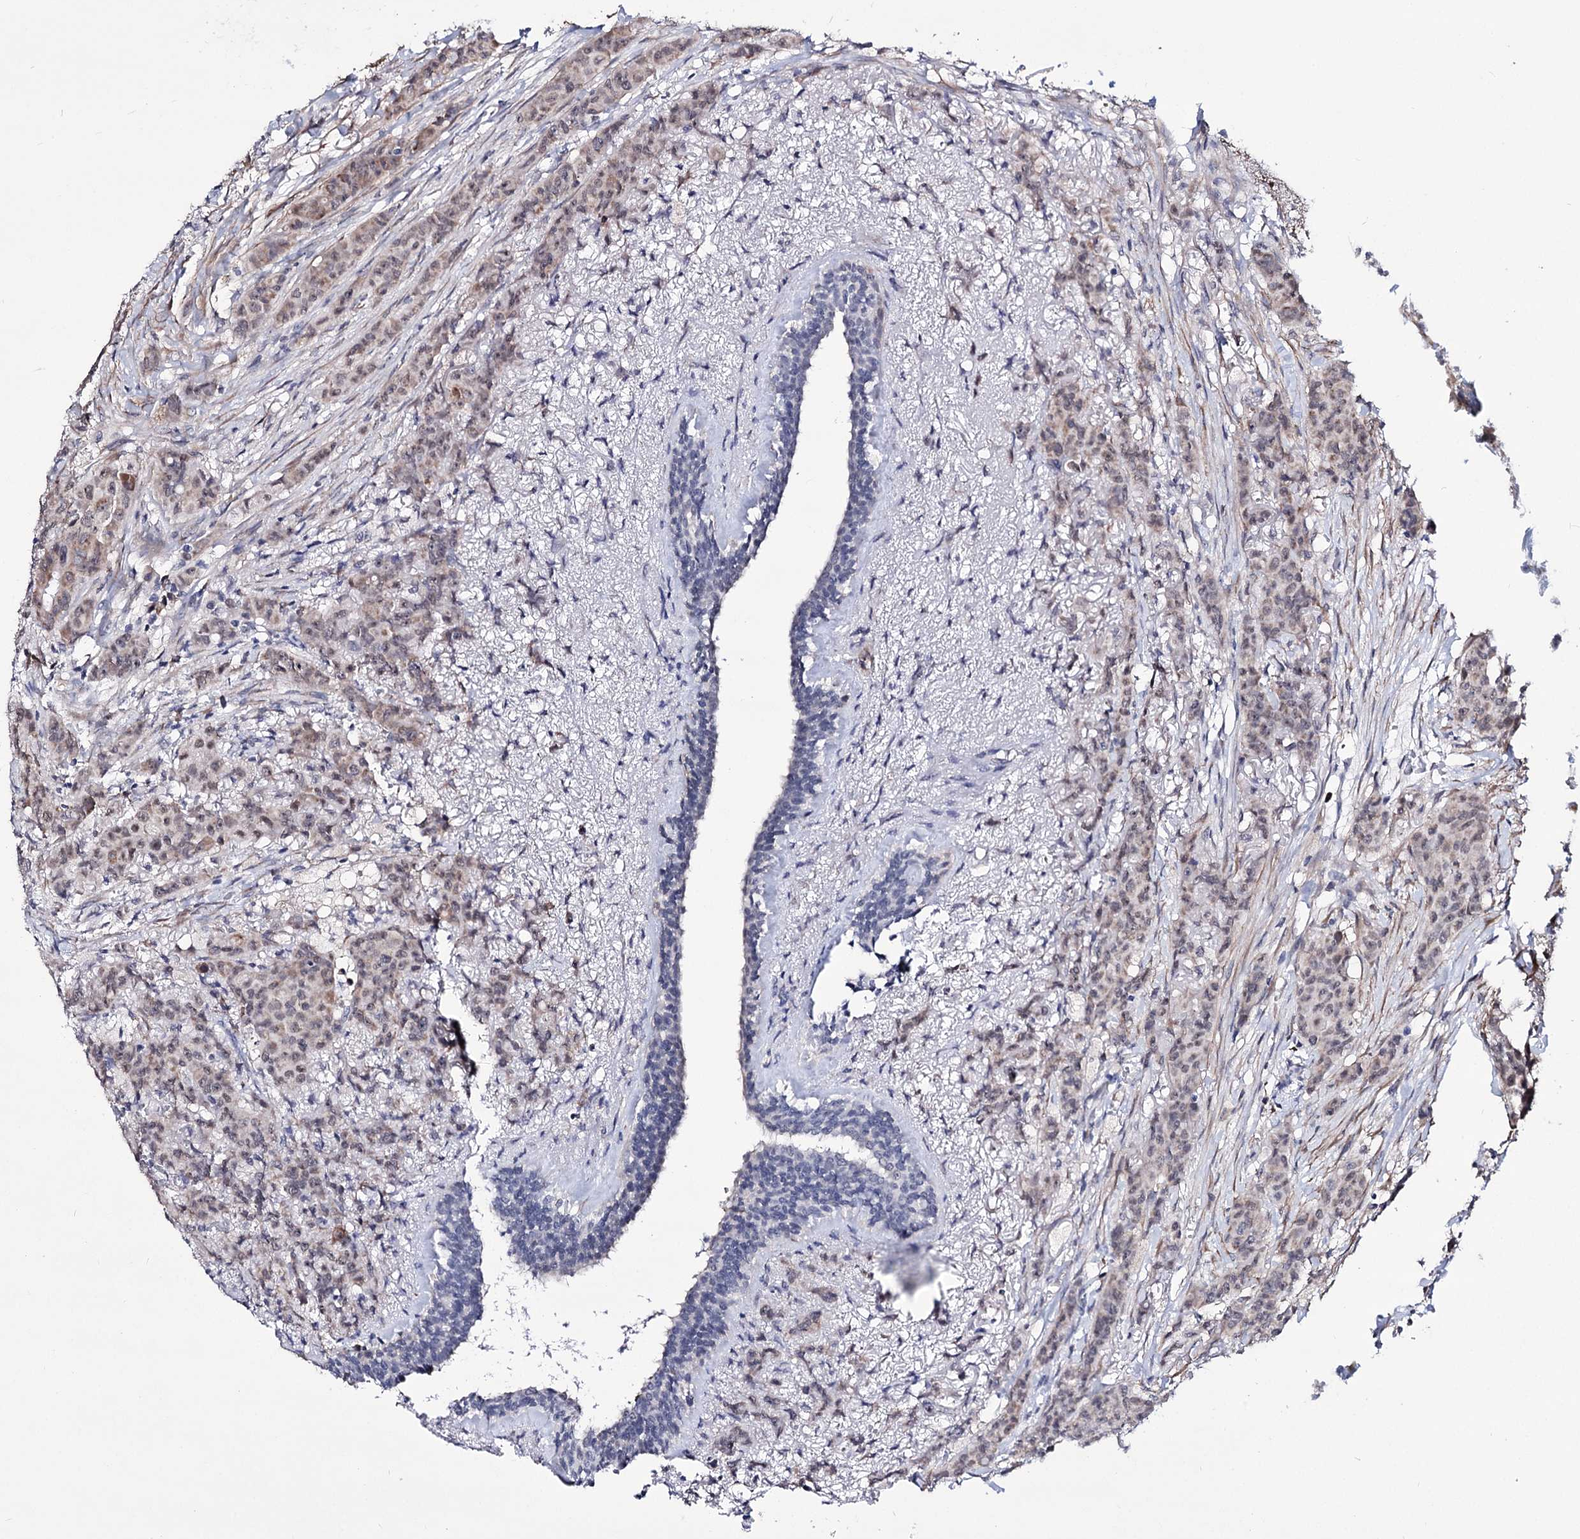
{"staining": {"intensity": "weak", "quantity": "25%-75%", "location": "nuclear"}, "tissue": "breast cancer", "cell_type": "Tumor cells", "image_type": "cancer", "snomed": [{"axis": "morphology", "description": "Duct carcinoma"}, {"axis": "topography", "description": "Breast"}], "caption": "Infiltrating ductal carcinoma (breast) was stained to show a protein in brown. There is low levels of weak nuclear positivity in about 25%-75% of tumor cells. Ihc stains the protein in brown and the nuclei are stained blue.", "gene": "PPRC1", "patient": {"sex": "female", "age": 40}}